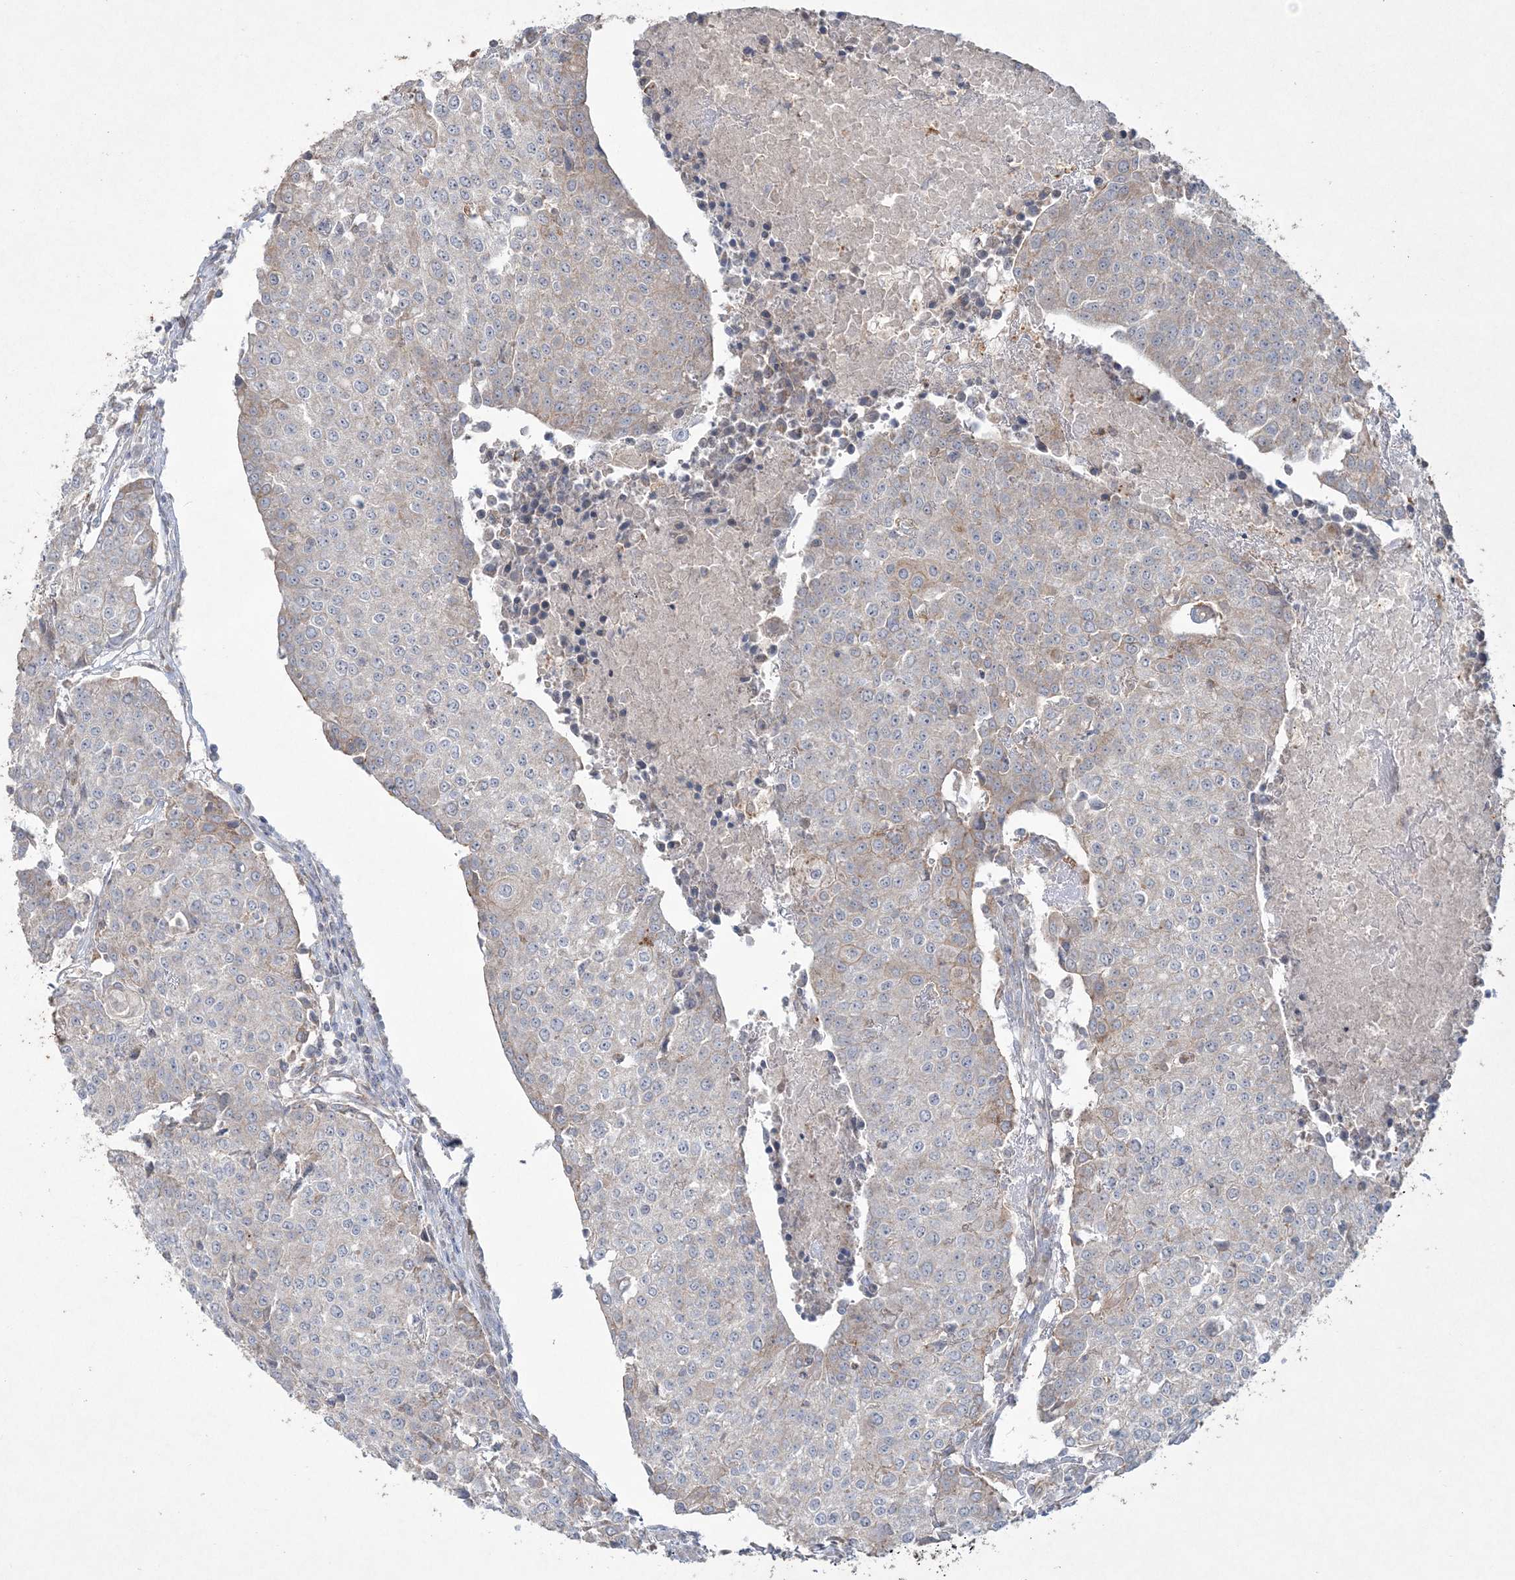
{"staining": {"intensity": "weak", "quantity": "<25%", "location": "cytoplasmic/membranous"}, "tissue": "urothelial cancer", "cell_type": "Tumor cells", "image_type": "cancer", "snomed": [{"axis": "morphology", "description": "Urothelial carcinoma, High grade"}, {"axis": "topography", "description": "Urinary bladder"}], "caption": "The micrograph demonstrates no significant expression in tumor cells of high-grade urothelial carcinoma. Nuclei are stained in blue.", "gene": "TTC7A", "patient": {"sex": "female", "age": 85}}